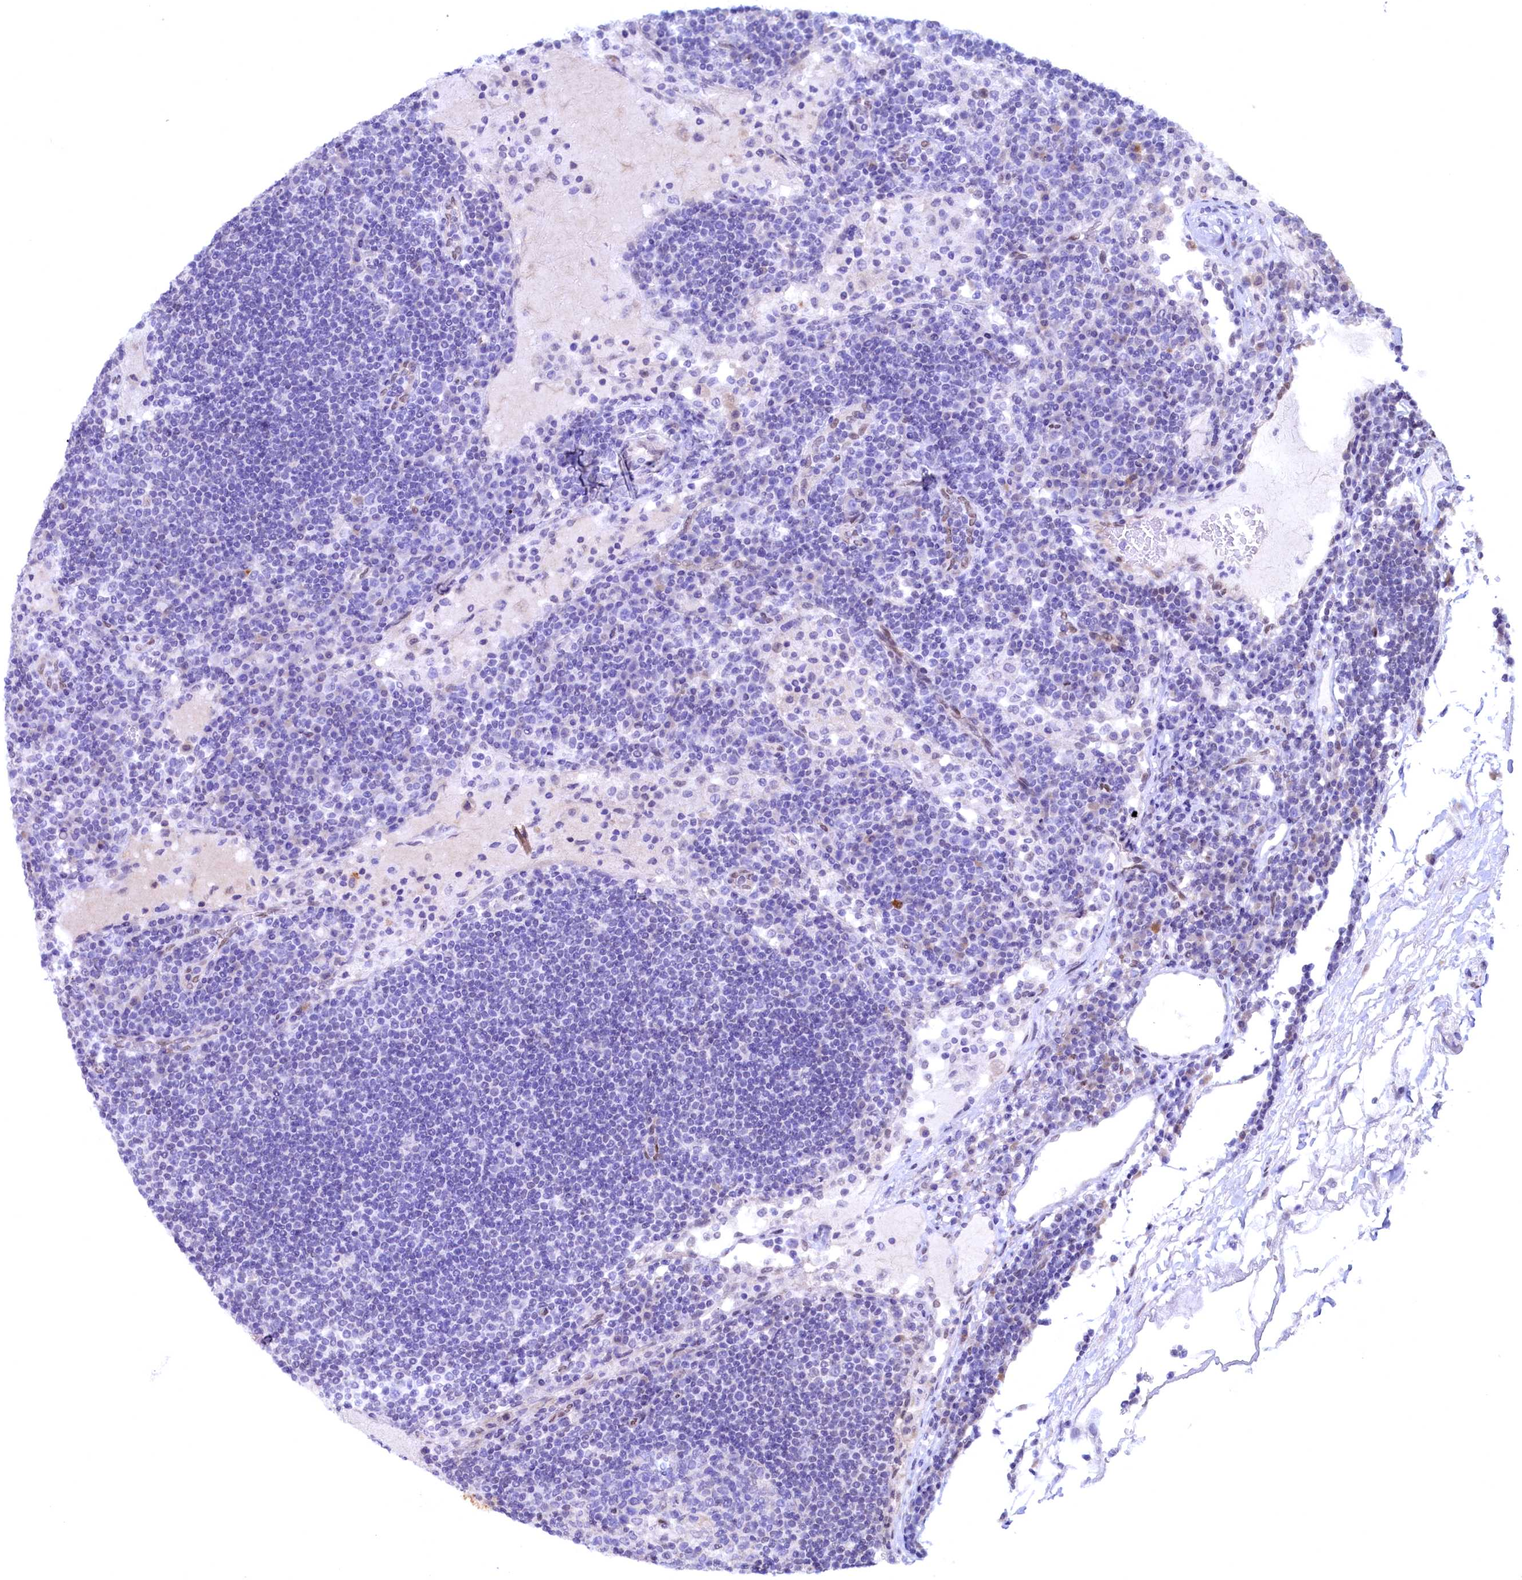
{"staining": {"intensity": "negative", "quantity": "none", "location": "none"}, "tissue": "lymph node", "cell_type": "Germinal center cells", "image_type": "normal", "snomed": [{"axis": "morphology", "description": "Normal tissue, NOS"}, {"axis": "topography", "description": "Lymph node"}], "caption": "Germinal center cells show no significant protein positivity in normal lymph node.", "gene": "FLYWCH2", "patient": {"sex": "female", "age": 53}}